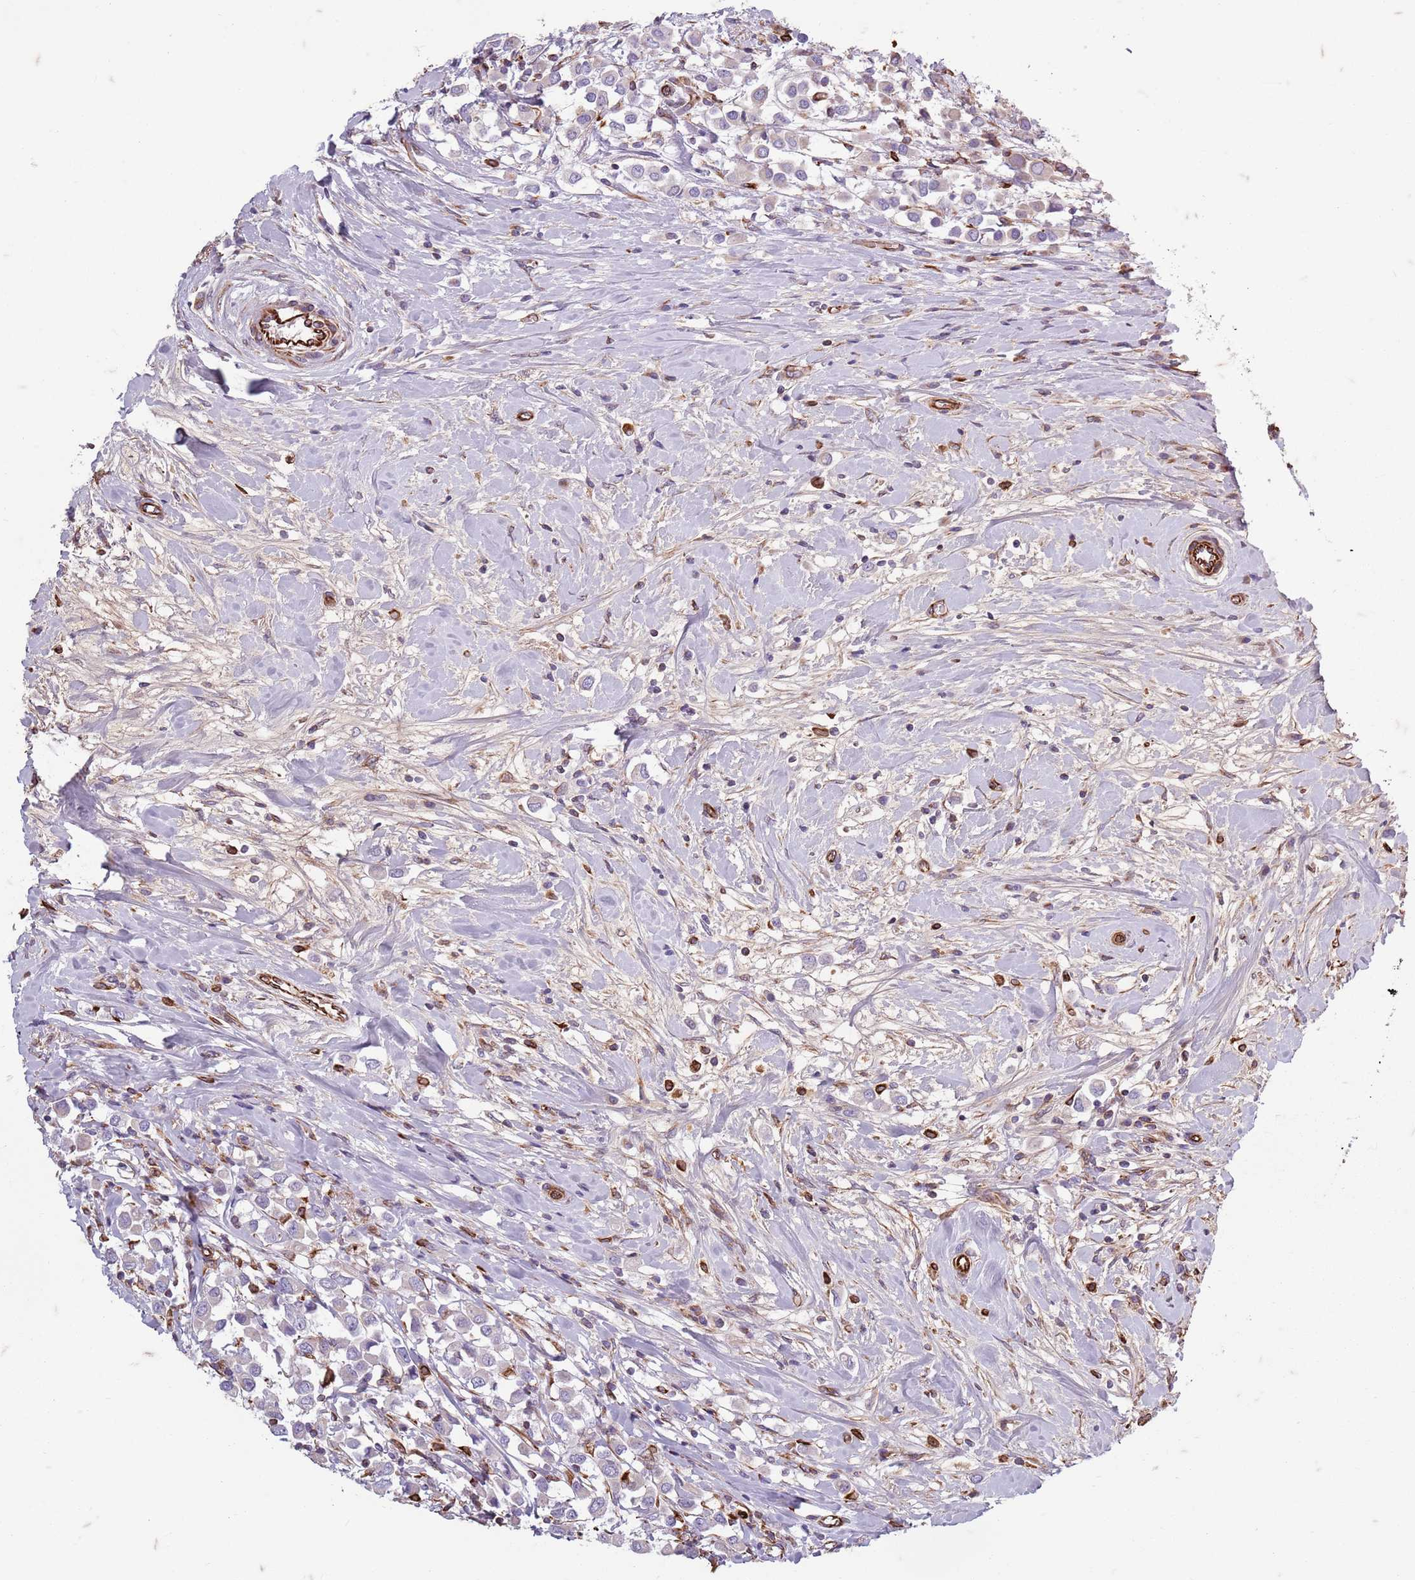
{"staining": {"intensity": "negative", "quantity": "none", "location": "none"}, "tissue": "breast cancer", "cell_type": "Tumor cells", "image_type": "cancer", "snomed": [{"axis": "morphology", "description": "Duct carcinoma"}, {"axis": "topography", "description": "Breast"}], "caption": "Immunohistochemistry (IHC) micrograph of intraductal carcinoma (breast) stained for a protein (brown), which reveals no positivity in tumor cells. (Immunohistochemistry (IHC), brightfield microscopy, high magnification).", "gene": "TAS2R38", "patient": {"sex": "female", "age": 61}}